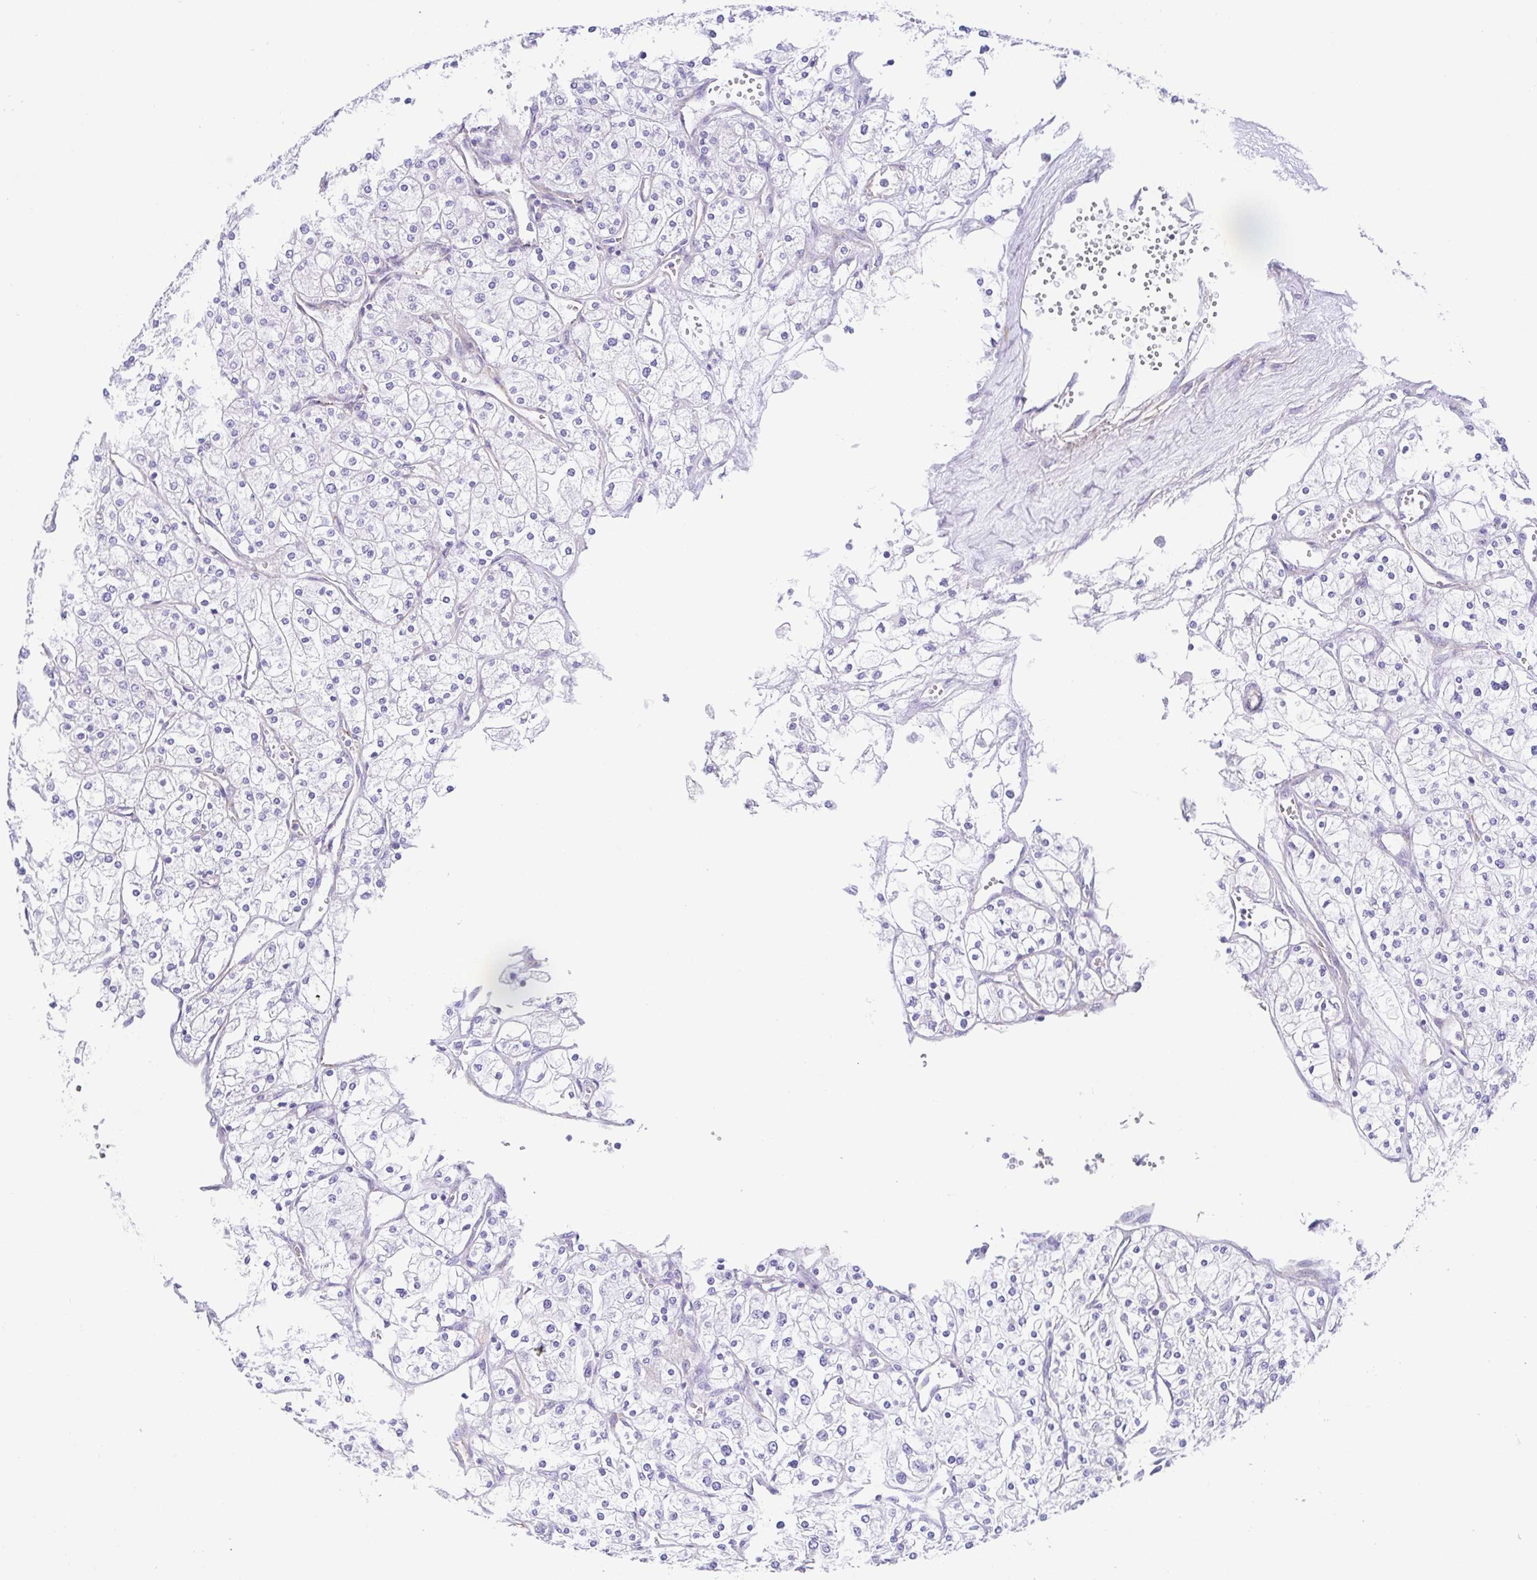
{"staining": {"intensity": "negative", "quantity": "none", "location": "none"}, "tissue": "renal cancer", "cell_type": "Tumor cells", "image_type": "cancer", "snomed": [{"axis": "morphology", "description": "Adenocarcinoma, NOS"}, {"axis": "topography", "description": "Kidney"}], "caption": "A high-resolution photomicrograph shows immunohistochemistry (IHC) staining of adenocarcinoma (renal), which shows no significant positivity in tumor cells.", "gene": "TRAM2", "patient": {"sex": "male", "age": 80}}